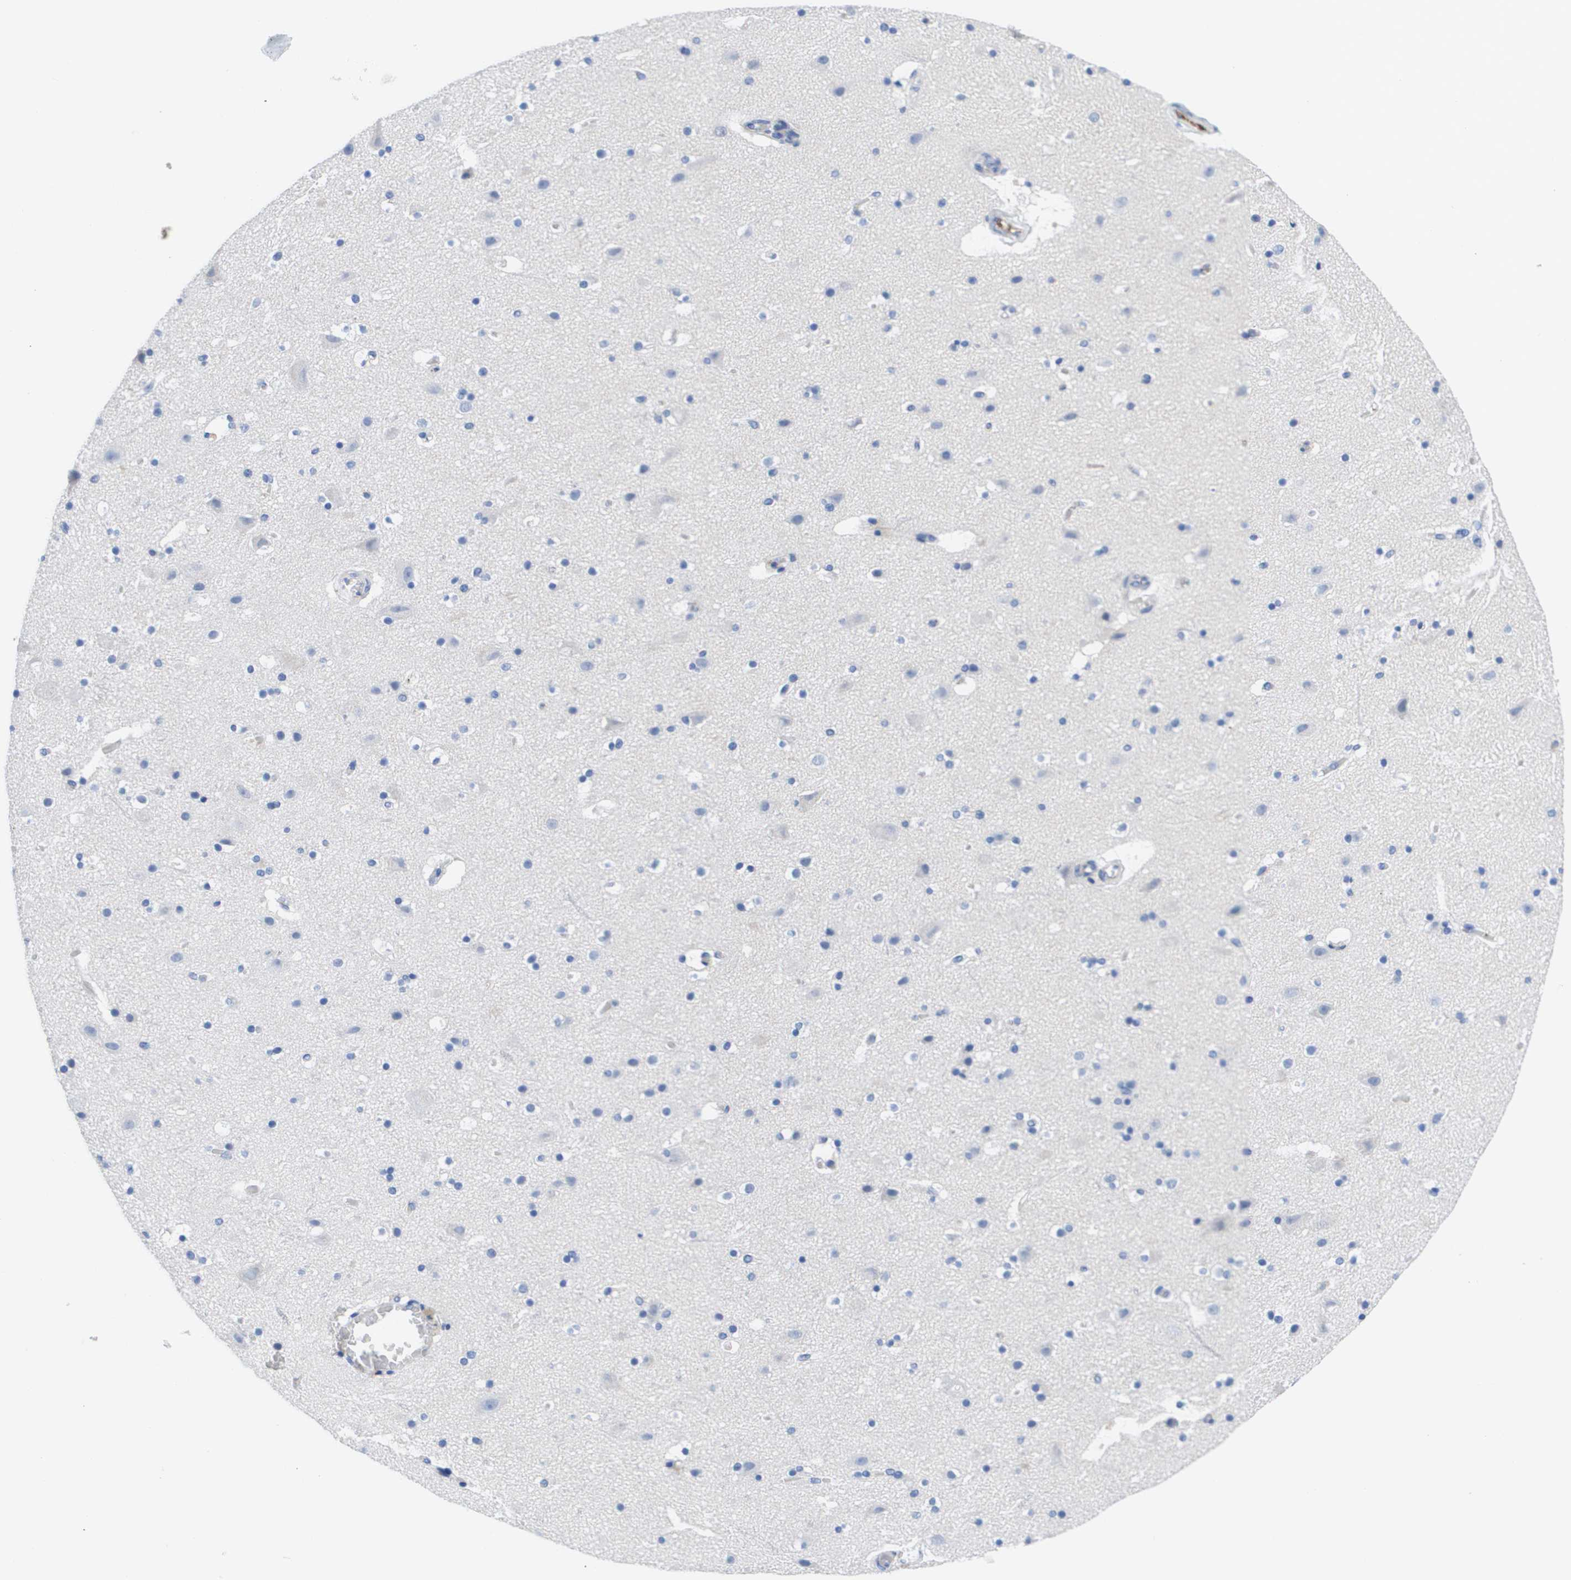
{"staining": {"intensity": "negative", "quantity": "none", "location": "none"}, "tissue": "cerebral cortex", "cell_type": "Endothelial cells", "image_type": "normal", "snomed": [{"axis": "morphology", "description": "Normal tissue, NOS"}, {"axis": "topography", "description": "Cerebral cortex"}], "caption": "Protein analysis of benign cerebral cortex shows no significant positivity in endothelial cells. Brightfield microscopy of IHC stained with DAB (3,3'-diaminobenzidine) (brown) and hematoxylin (blue), captured at high magnification.", "gene": "APOA1", "patient": {"sex": "male", "age": 45}}